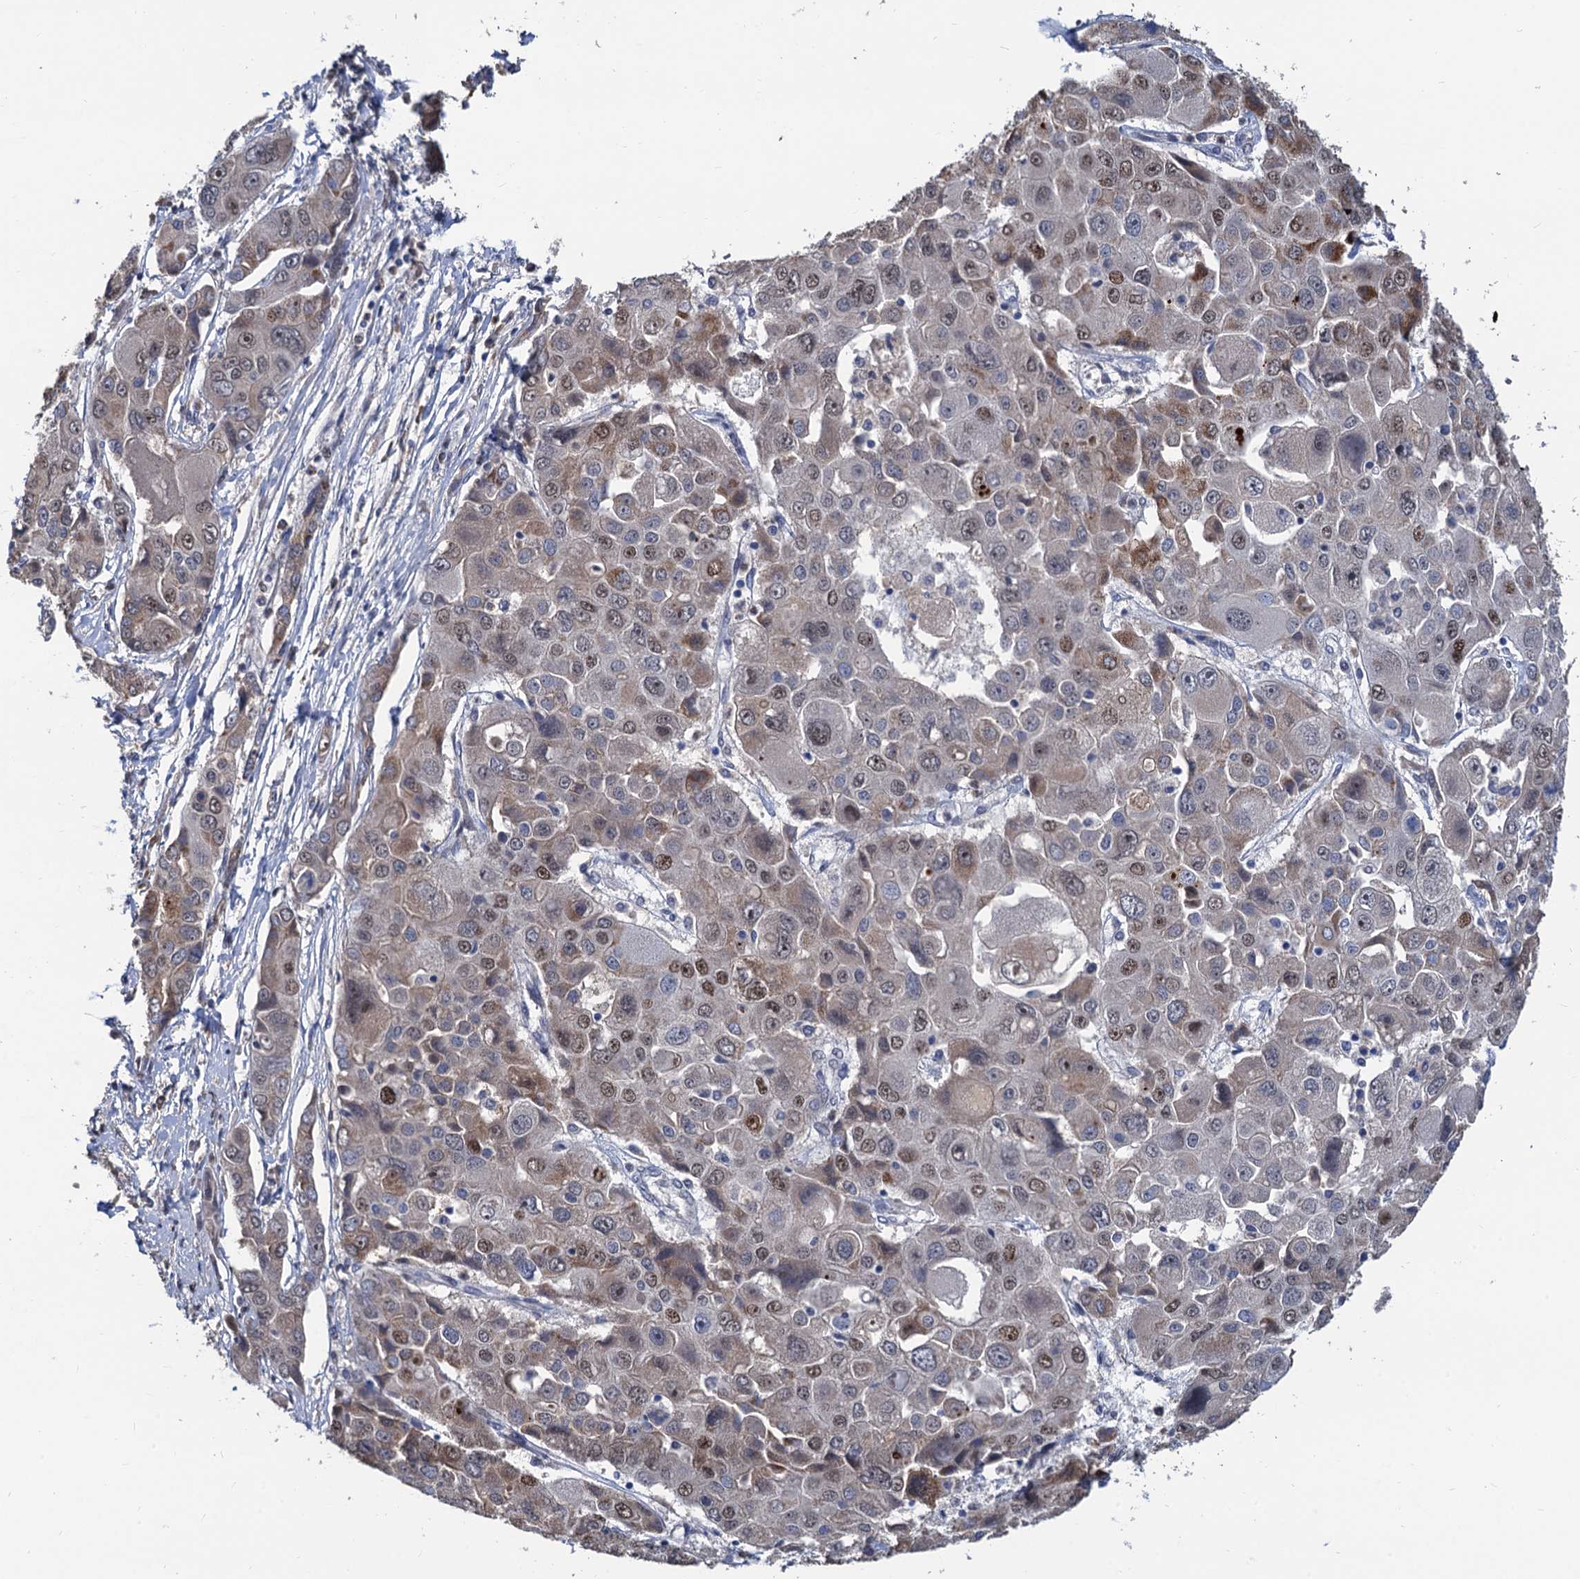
{"staining": {"intensity": "moderate", "quantity": "<25%", "location": "nuclear"}, "tissue": "liver cancer", "cell_type": "Tumor cells", "image_type": "cancer", "snomed": [{"axis": "morphology", "description": "Cholangiocarcinoma"}, {"axis": "topography", "description": "Liver"}], "caption": "Approximately <25% of tumor cells in cholangiocarcinoma (liver) show moderate nuclear protein staining as visualized by brown immunohistochemical staining.", "gene": "TSEN34", "patient": {"sex": "male", "age": 67}}